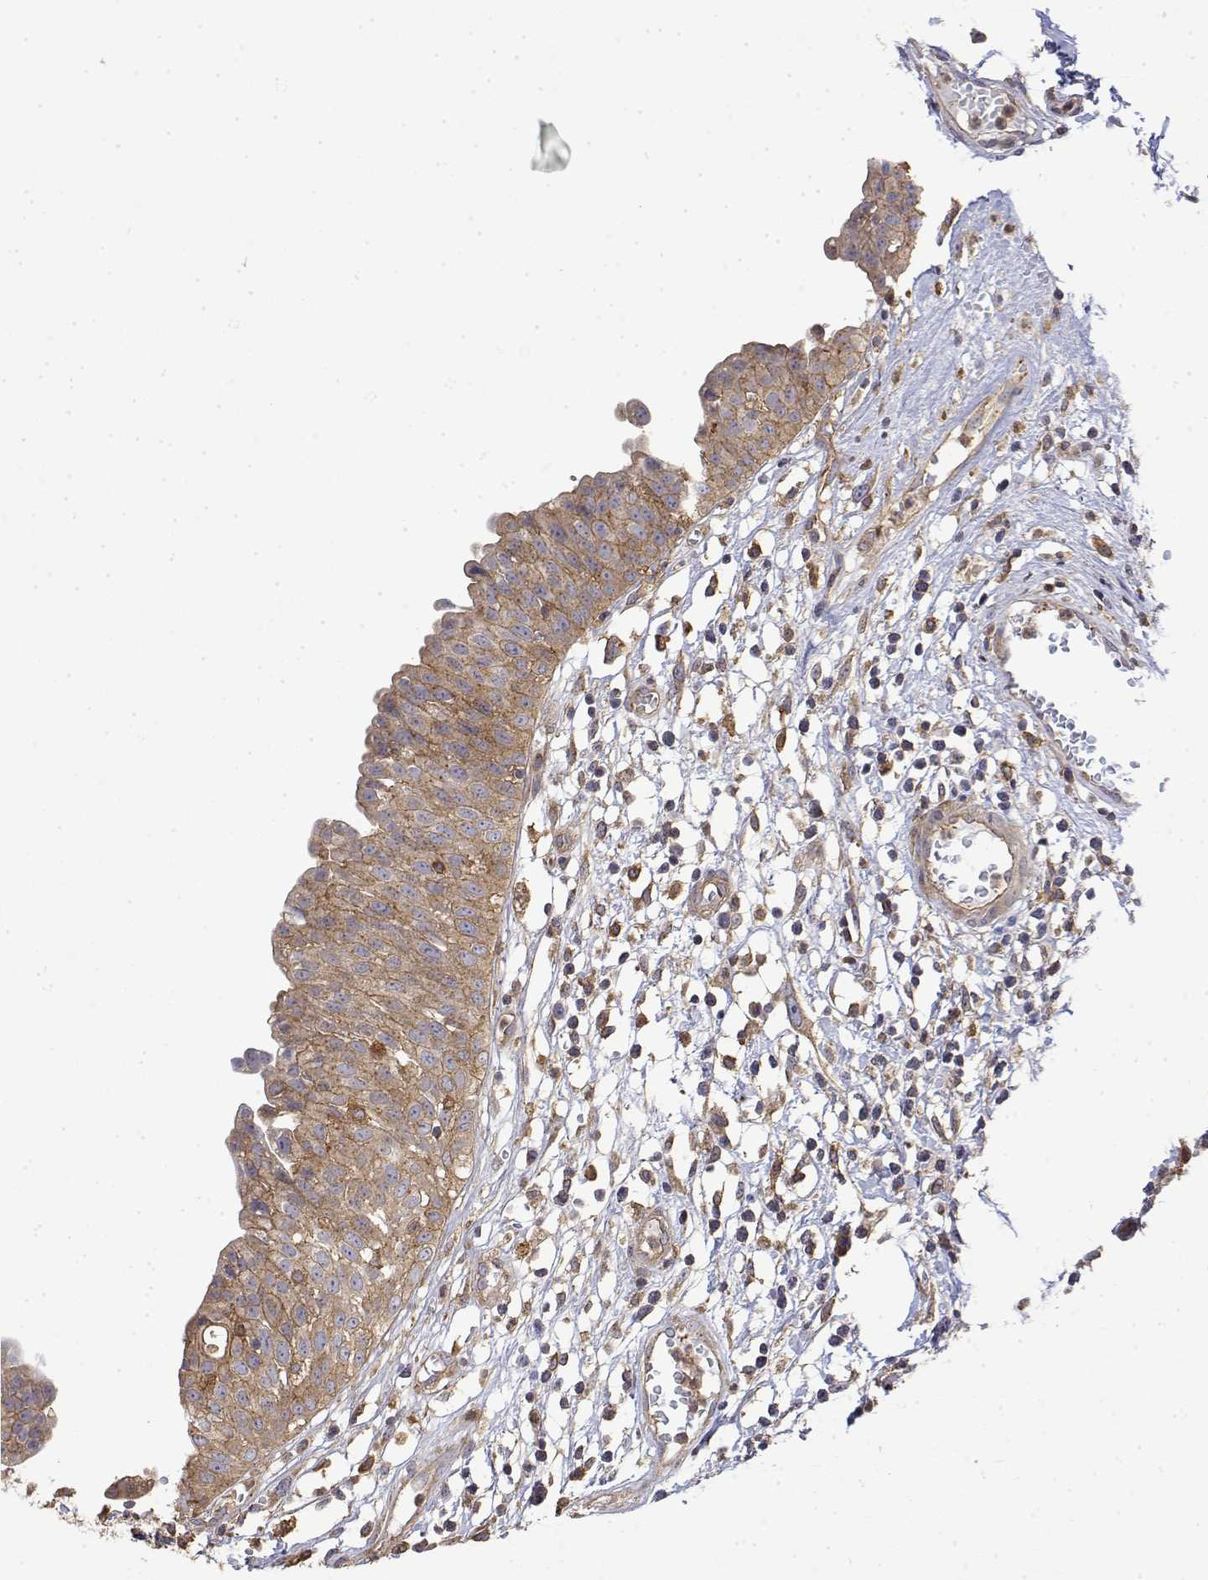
{"staining": {"intensity": "moderate", "quantity": ">75%", "location": "cytoplasmic/membranous"}, "tissue": "urinary bladder", "cell_type": "Urothelial cells", "image_type": "normal", "snomed": [{"axis": "morphology", "description": "Normal tissue, NOS"}, {"axis": "topography", "description": "Urinary bladder"}], "caption": "Moderate cytoplasmic/membranous positivity is seen in approximately >75% of urothelial cells in normal urinary bladder. The protein is stained brown, and the nuclei are stained in blue (DAB IHC with brightfield microscopy, high magnification).", "gene": "PACSIN2", "patient": {"sex": "male", "age": 64}}